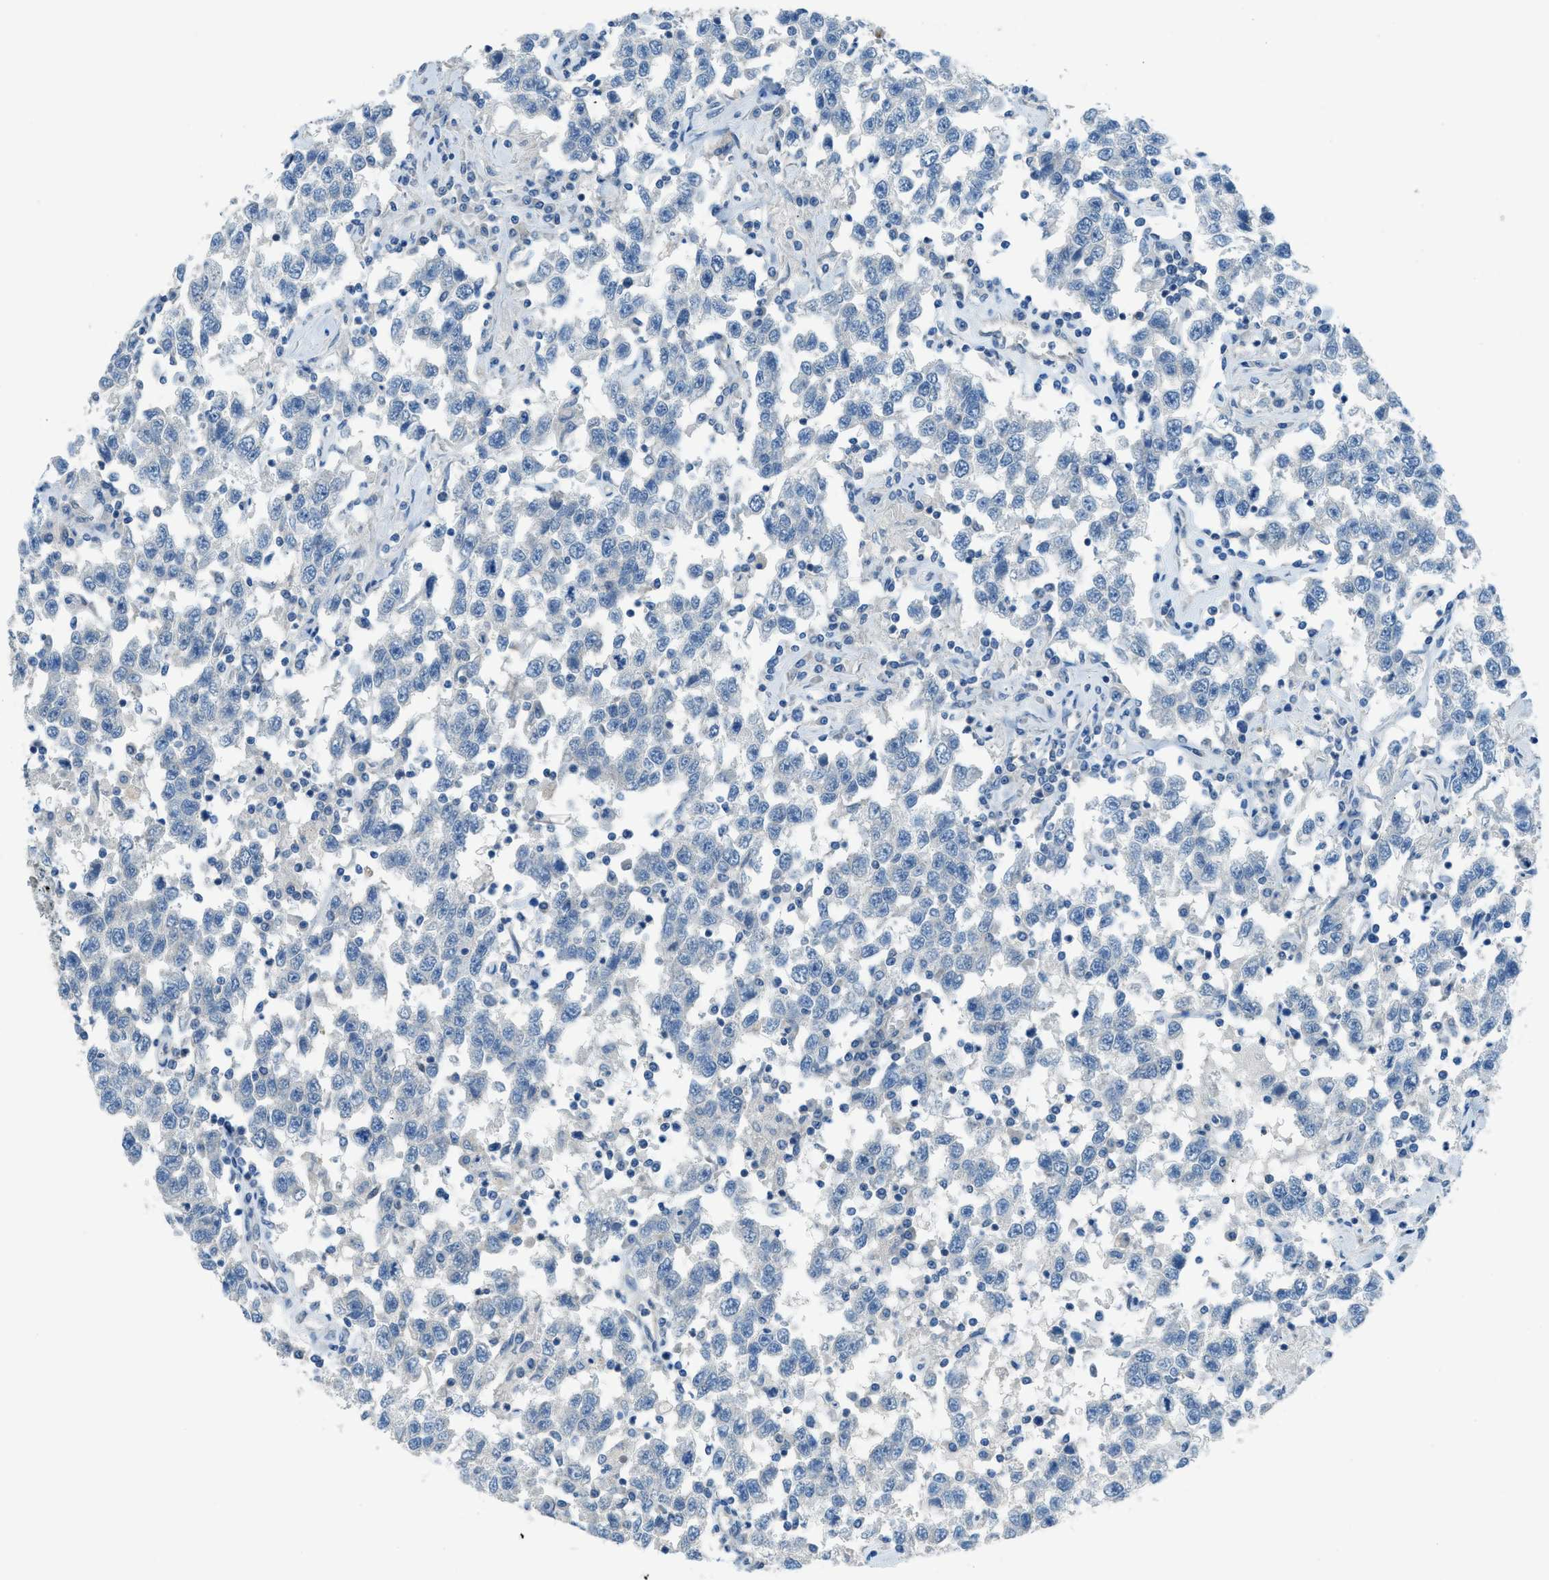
{"staining": {"intensity": "negative", "quantity": "none", "location": "none"}, "tissue": "testis cancer", "cell_type": "Tumor cells", "image_type": "cancer", "snomed": [{"axis": "morphology", "description": "Seminoma, NOS"}, {"axis": "topography", "description": "Testis"}], "caption": "Immunohistochemical staining of testis cancer displays no significant staining in tumor cells.", "gene": "PRKN", "patient": {"sex": "male", "age": 41}}